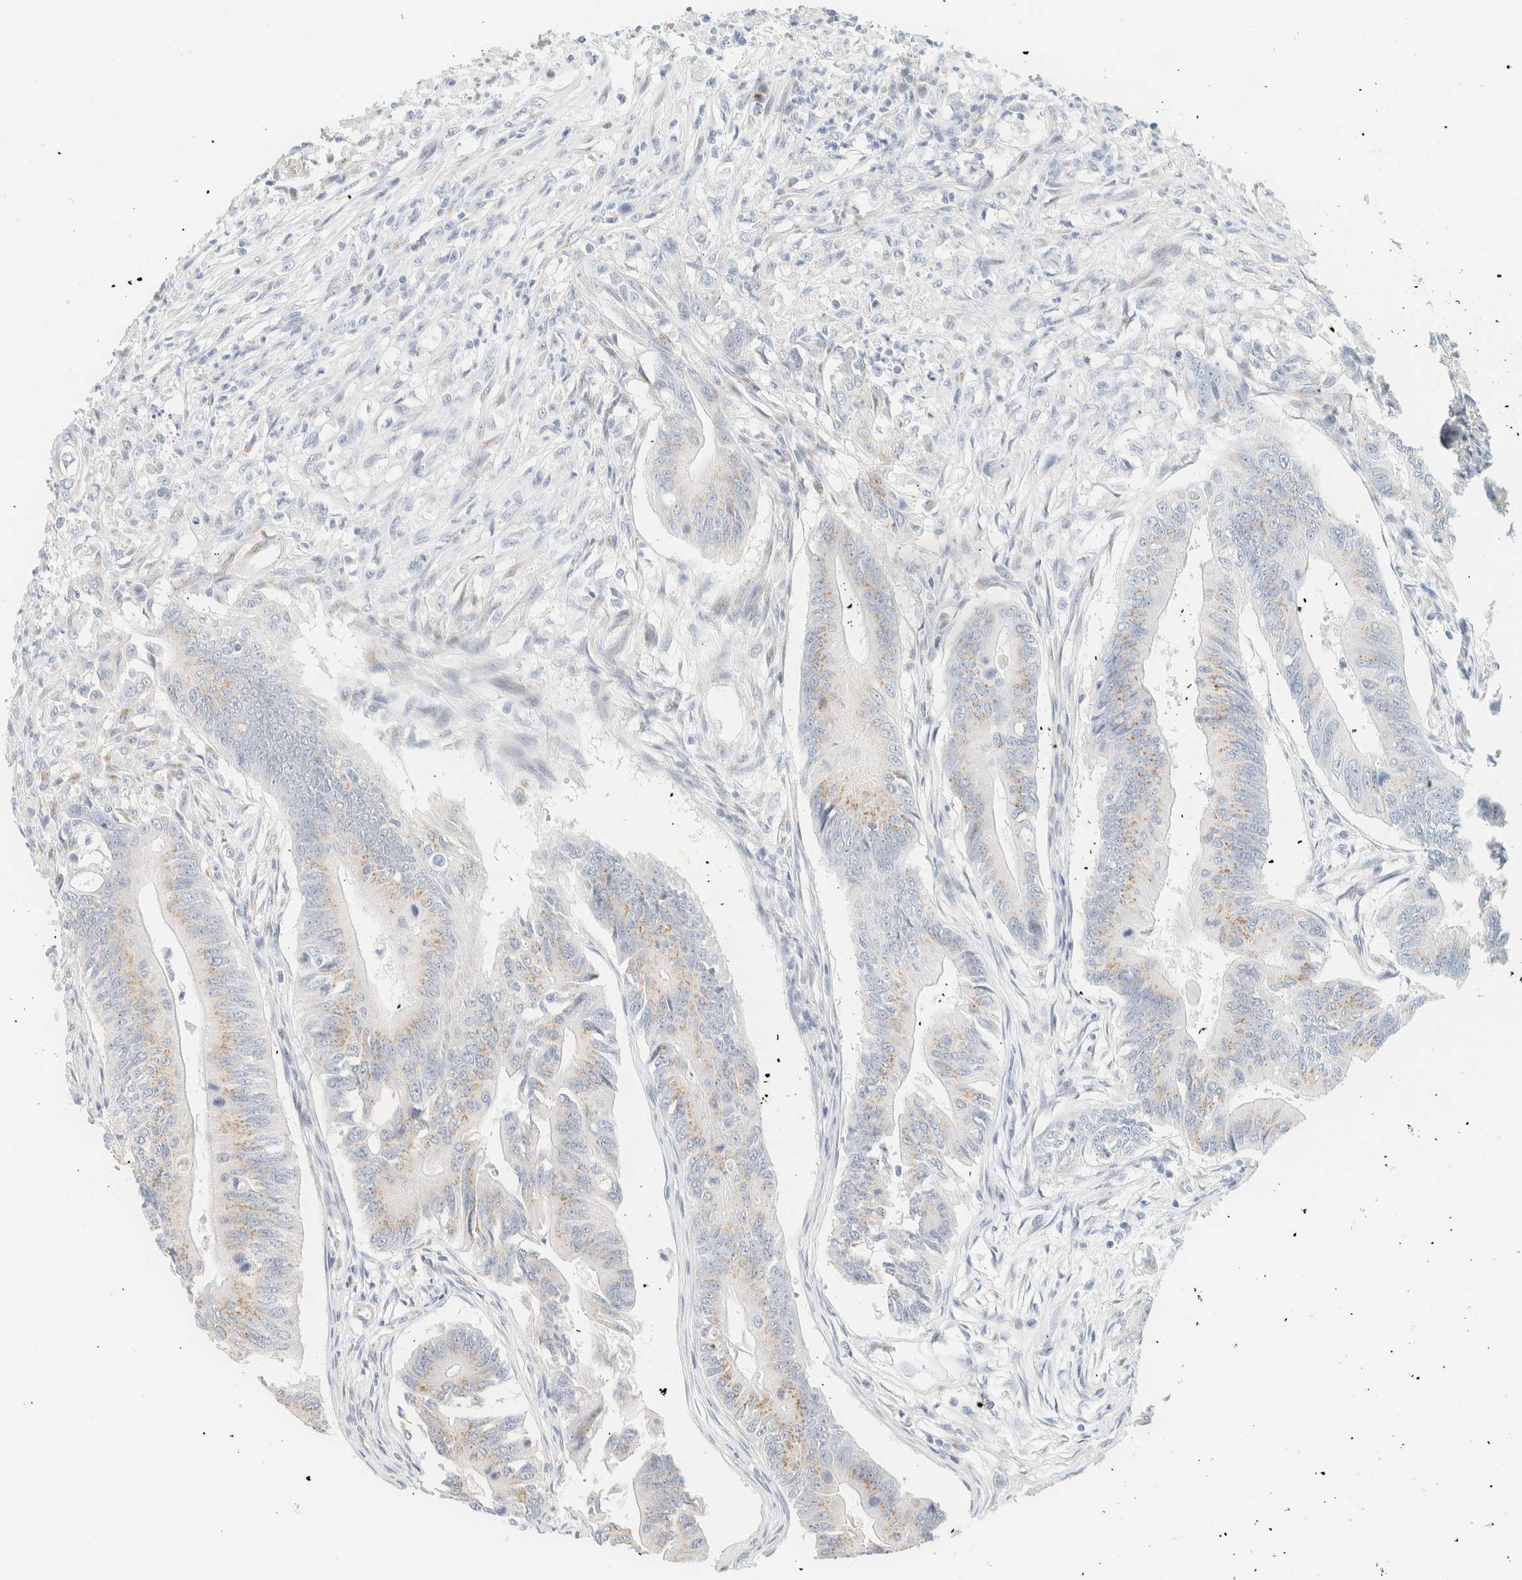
{"staining": {"intensity": "weak", "quantity": ">75%", "location": "cytoplasmic/membranous"}, "tissue": "colorectal cancer", "cell_type": "Tumor cells", "image_type": "cancer", "snomed": [{"axis": "morphology", "description": "Adenoma, NOS"}, {"axis": "morphology", "description": "Adenocarcinoma, NOS"}, {"axis": "topography", "description": "Colon"}], "caption": "Human colorectal adenocarcinoma stained with a brown dye shows weak cytoplasmic/membranous positive staining in approximately >75% of tumor cells.", "gene": "SPNS3", "patient": {"sex": "male", "age": 79}}